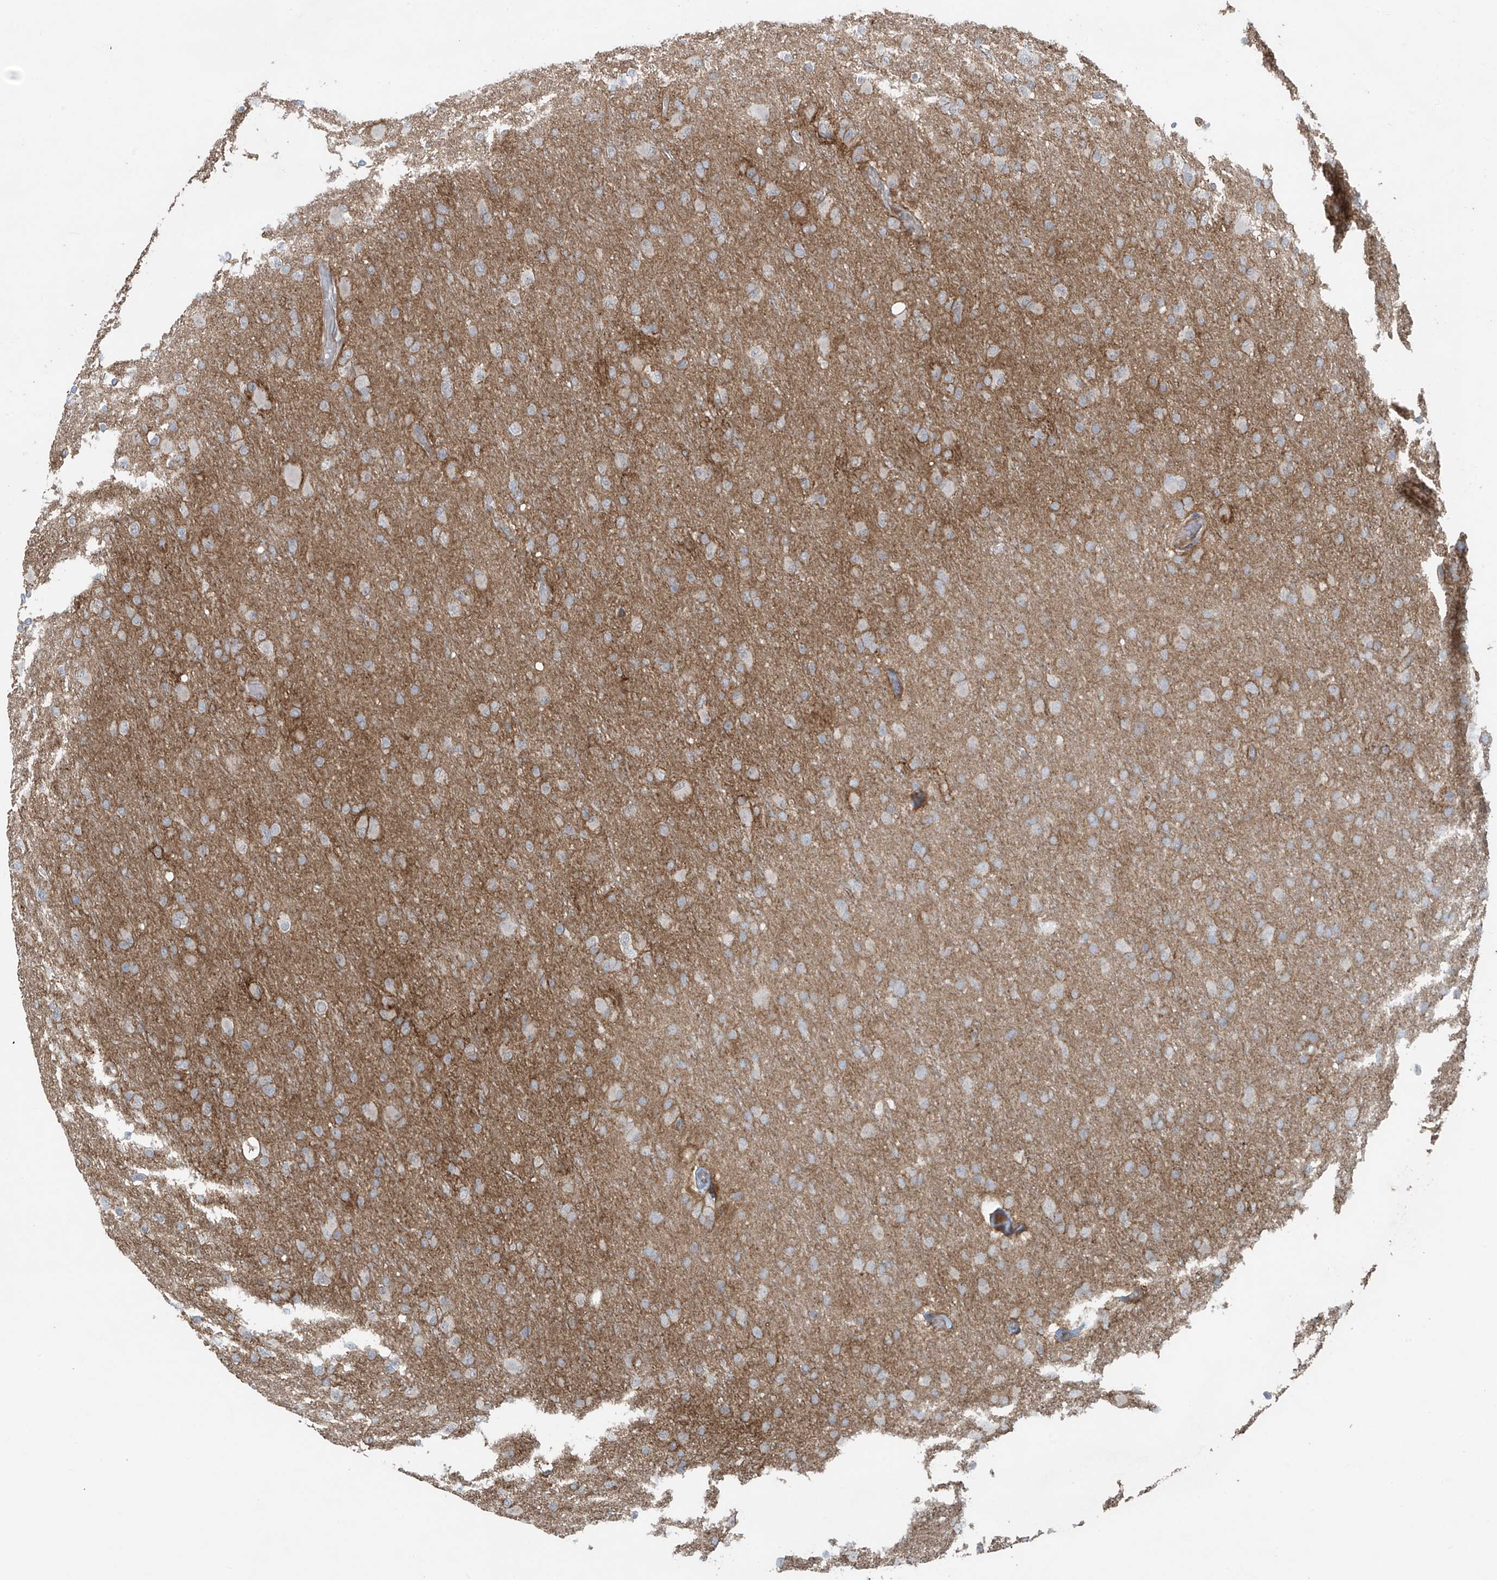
{"staining": {"intensity": "negative", "quantity": "none", "location": "none"}, "tissue": "glioma", "cell_type": "Tumor cells", "image_type": "cancer", "snomed": [{"axis": "morphology", "description": "Glioma, malignant, High grade"}, {"axis": "topography", "description": "Cerebral cortex"}], "caption": "Protein analysis of malignant glioma (high-grade) exhibits no significant positivity in tumor cells.", "gene": "RASGEF1A", "patient": {"sex": "female", "age": 36}}